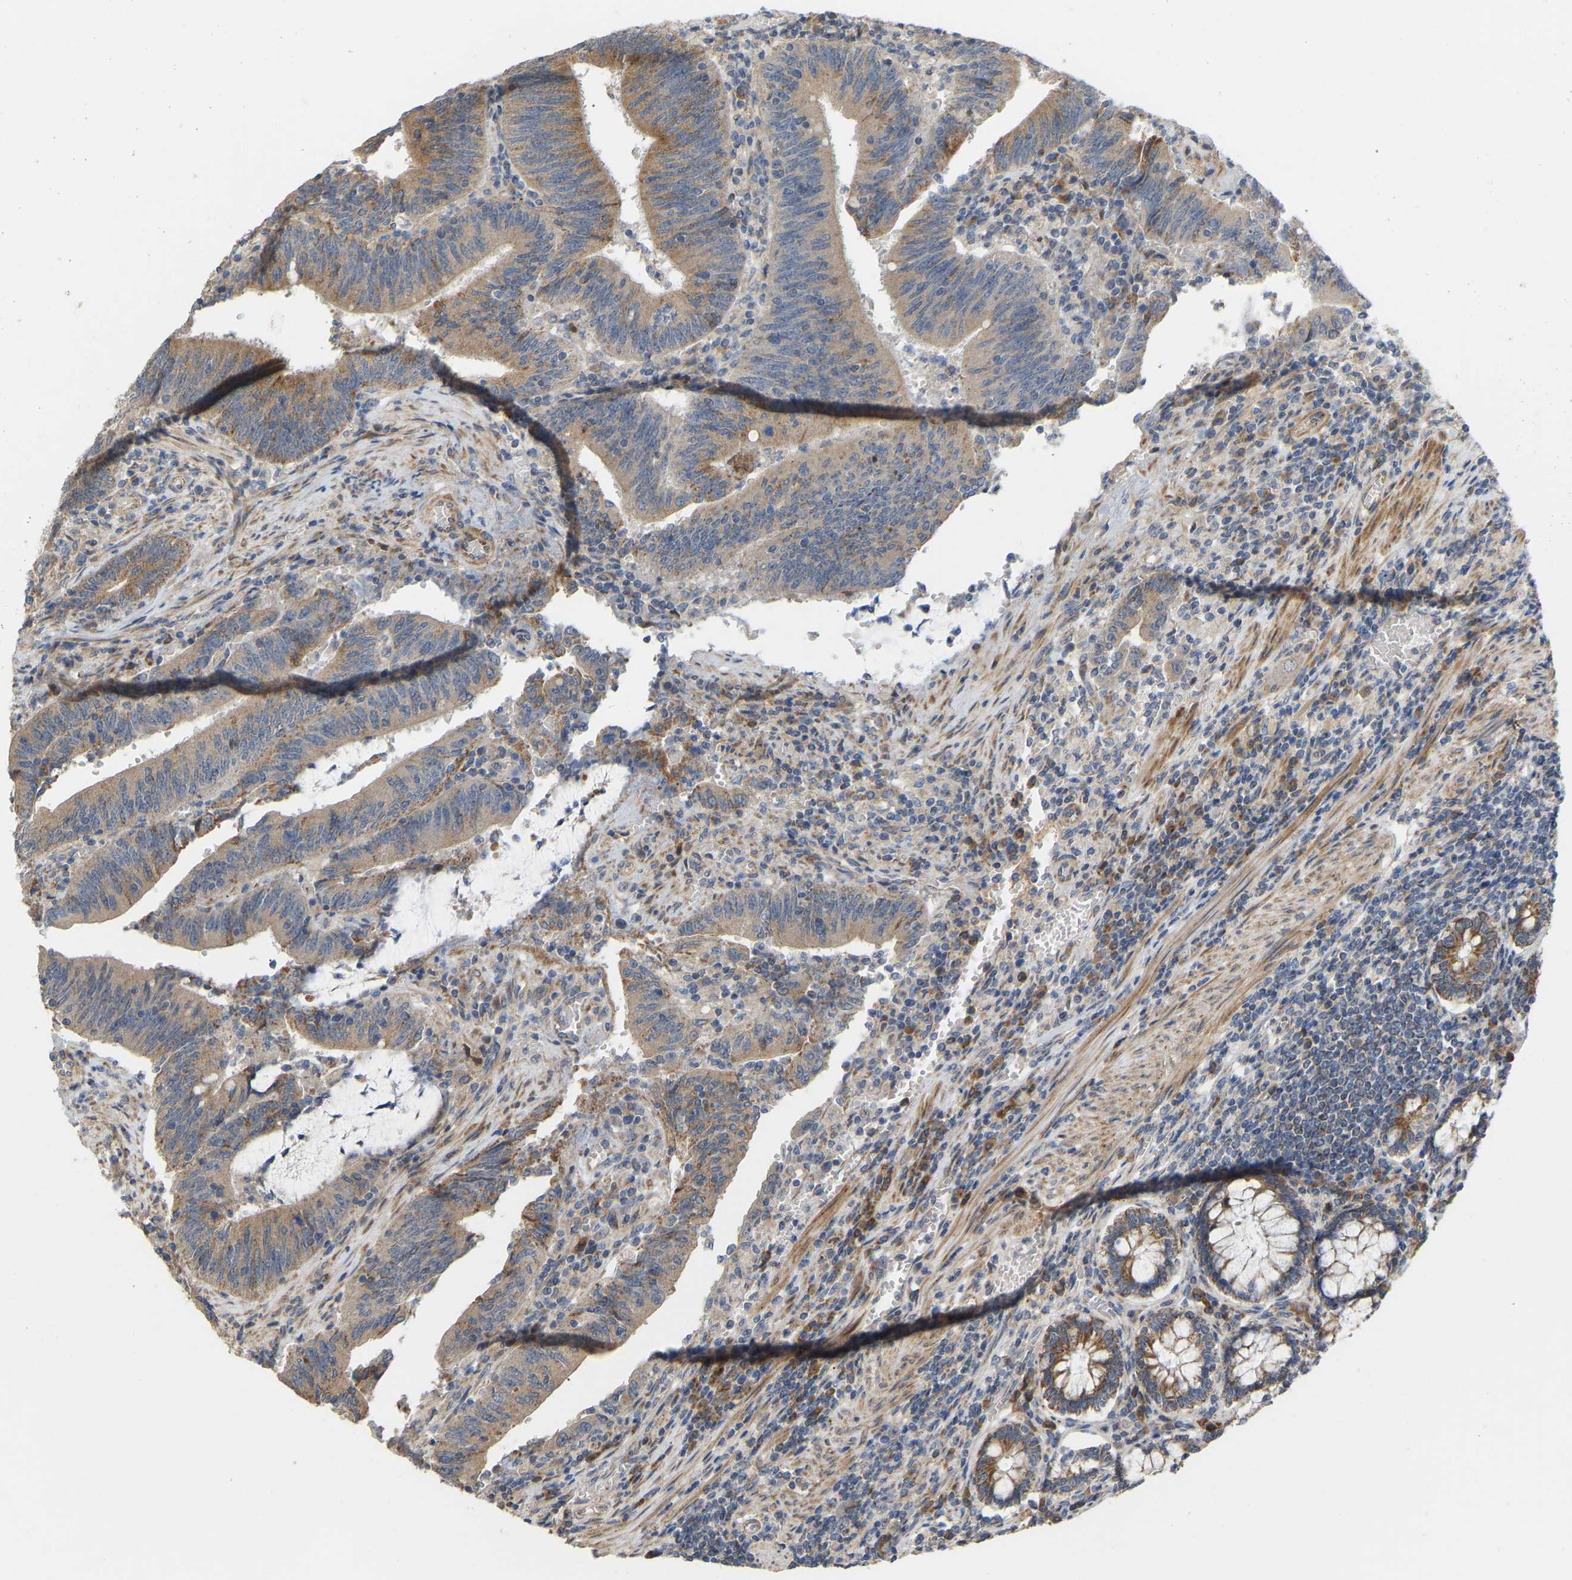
{"staining": {"intensity": "moderate", "quantity": ">75%", "location": "cytoplasmic/membranous"}, "tissue": "colorectal cancer", "cell_type": "Tumor cells", "image_type": "cancer", "snomed": [{"axis": "morphology", "description": "Normal tissue, NOS"}, {"axis": "morphology", "description": "Adenocarcinoma, NOS"}, {"axis": "topography", "description": "Rectum"}], "caption": "Immunohistochemical staining of human adenocarcinoma (colorectal) demonstrates moderate cytoplasmic/membranous protein staining in approximately >75% of tumor cells.", "gene": "HACD2", "patient": {"sex": "female", "age": 66}}